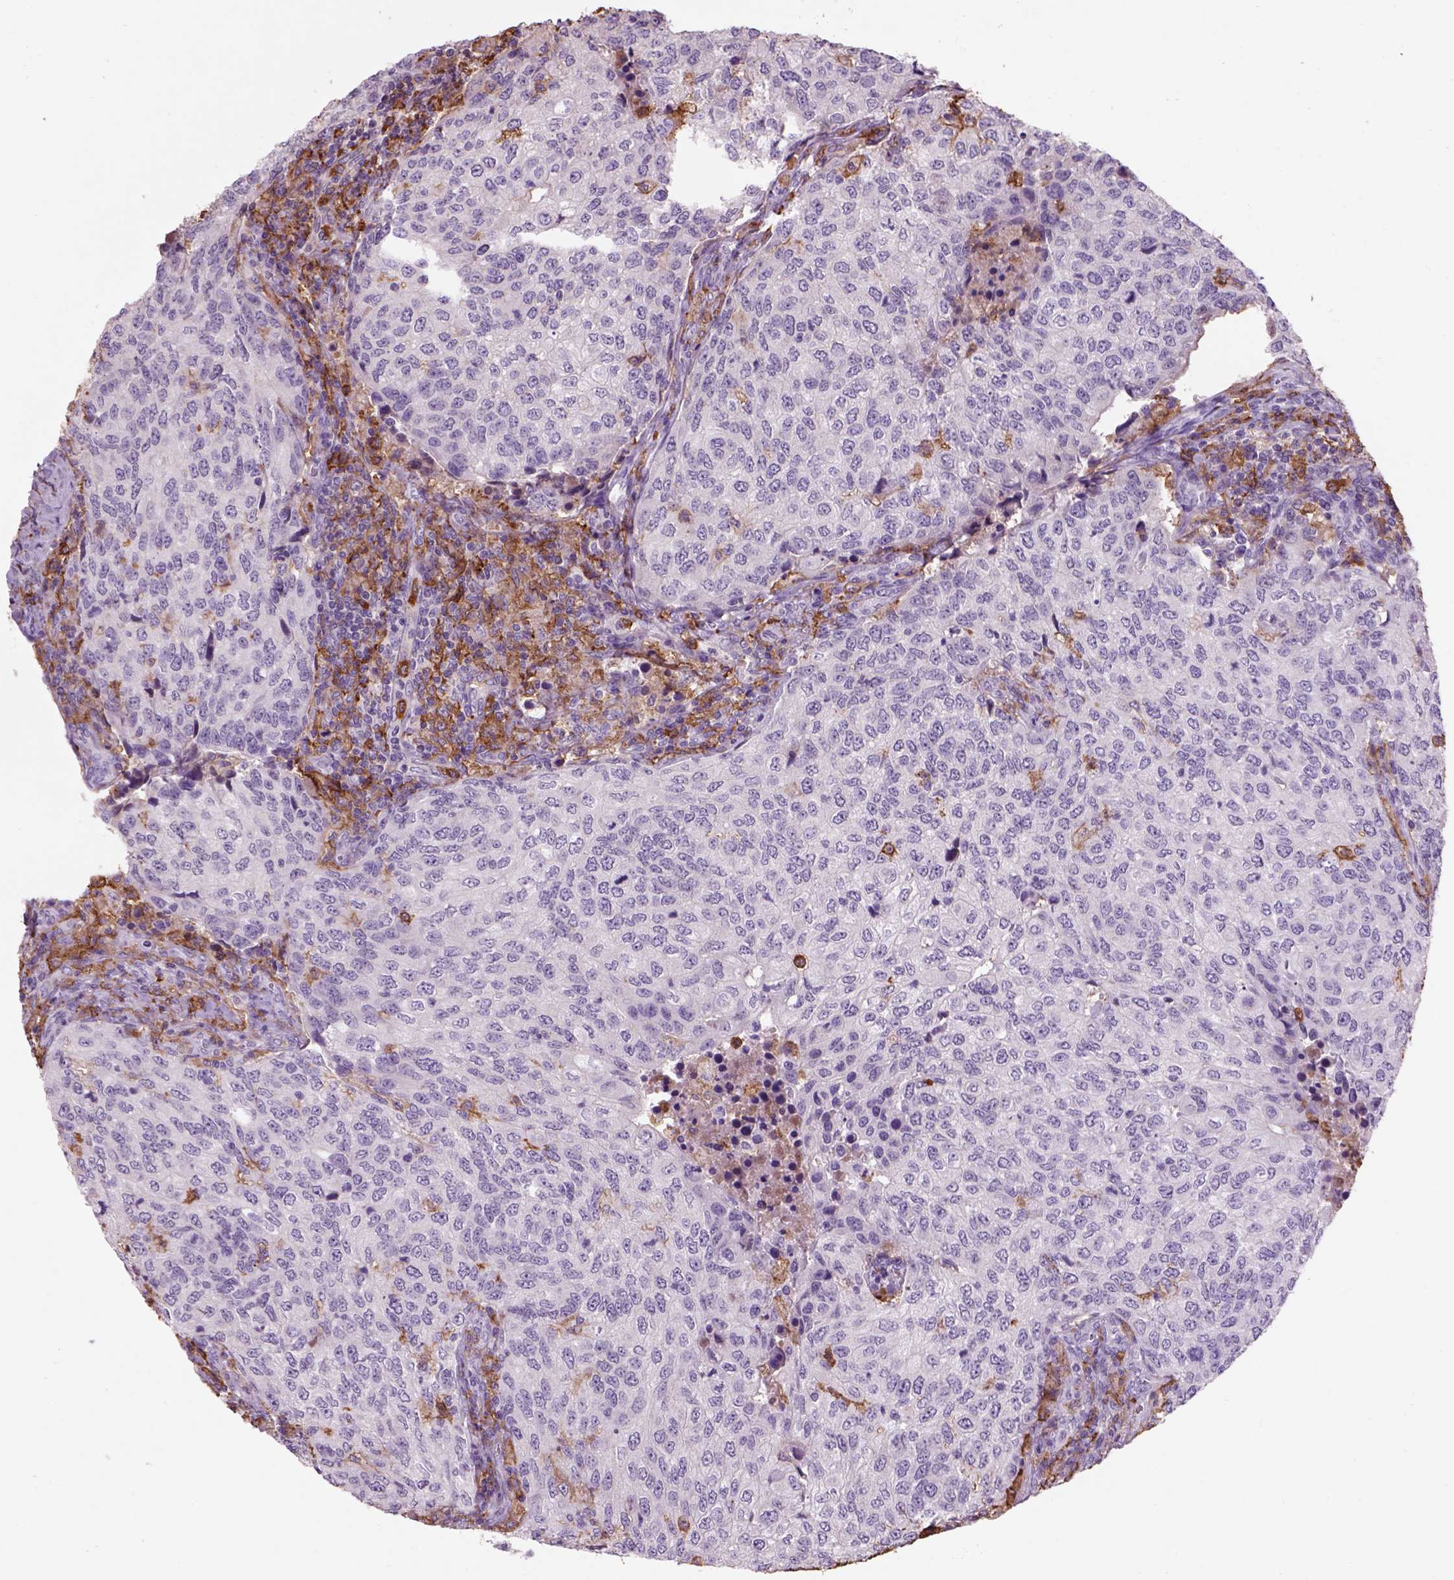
{"staining": {"intensity": "negative", "quantity": "none", "location": "none"}, "tissue": "urothelial cancer", "cell_type": "Tumor cells", "image_type": "cancer", "snomed": [{"axis": "morphology", "description": "Urothelial carcinoma, High grade"}, {"axis": "topography", "description": "Urinary bladder"}], "caption": "This is a image of immunohistochemistry staining of urothelial cancer, which shows no staining in tumor cells.", "gene": "CD14", "patient": {"sex": "female", "age": 78}}